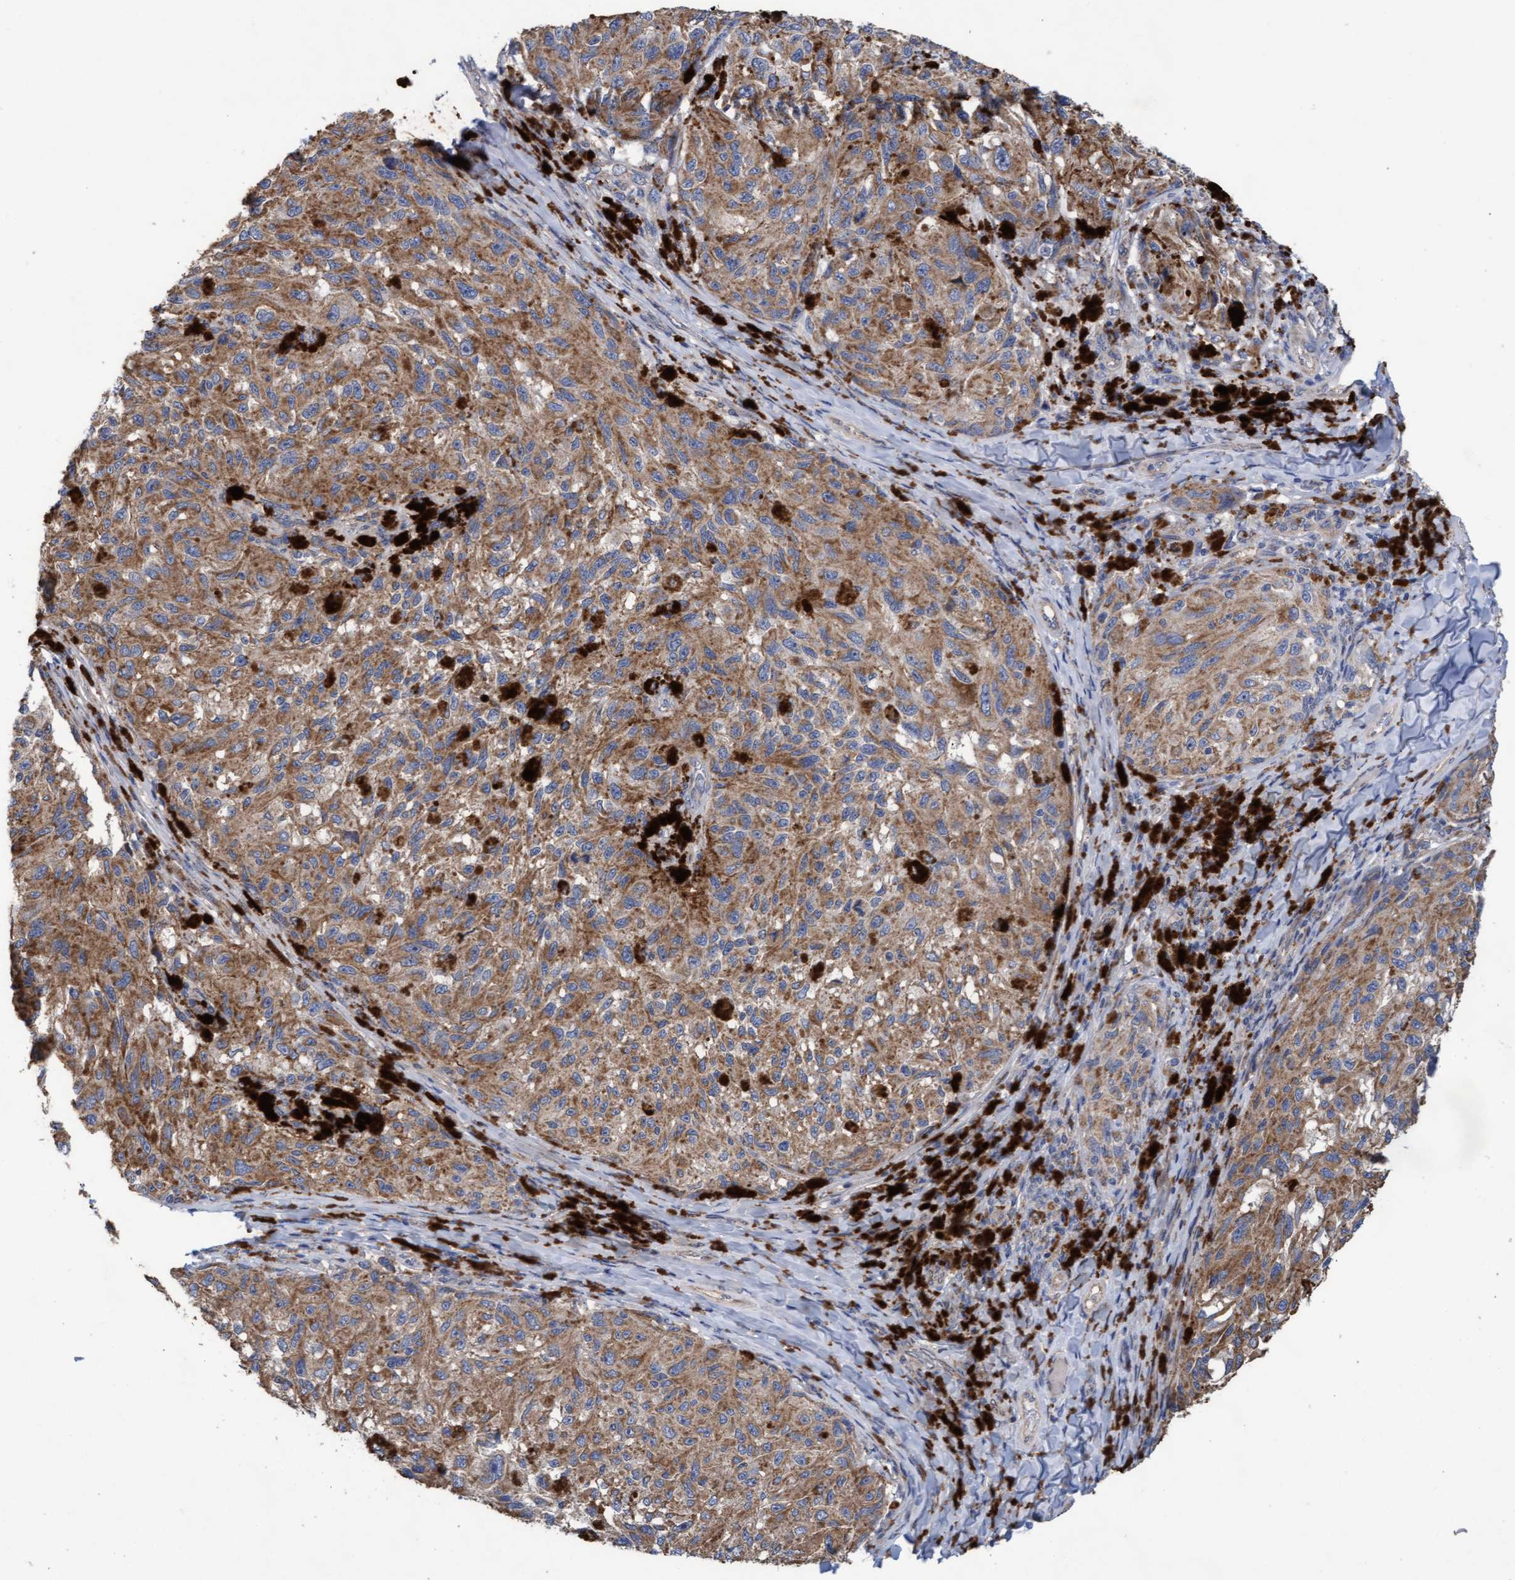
{"staining": {"intensity": "moderate", "quantity": ">75%", "location": "cytoplasmic/membranous"}, "tissue": "melanoma", "cell_type": "Tumor cells", "image_type": "cancer", "snomed": [{"axis": "morphology", "description": "Malignant melanoma, NOS"}, {"axis": "topography", "description": "Skin"}], "caption": "Malignant melanoma stained for a protein shows moderate cytoplasmic/membranous positivity in tumor cells.", "gene": "MRPL38", "patient": {"sex": "female", "age": 73}}